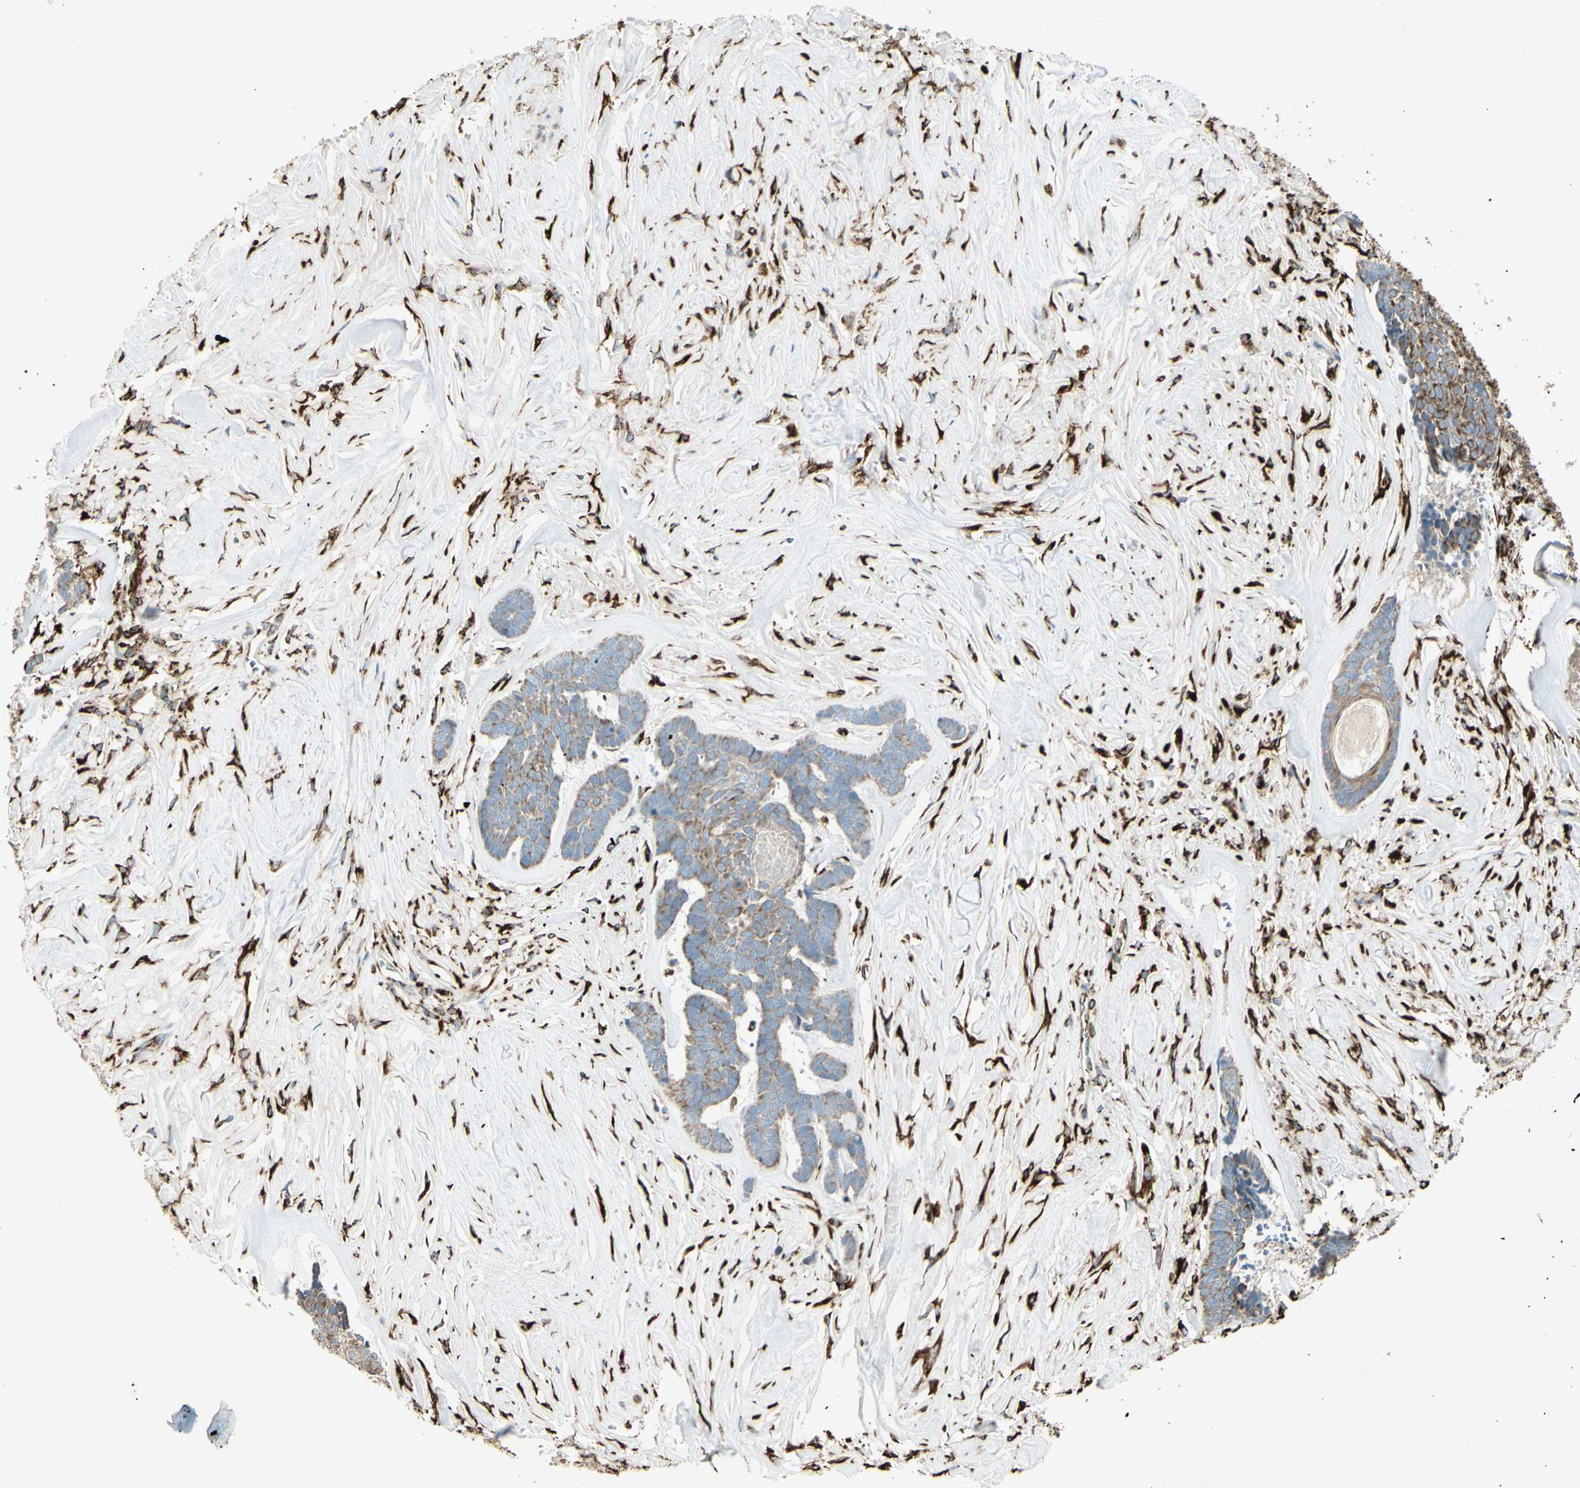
{"staining": {"intensity": "moderate", "quantity": ">75%", "location": "cytoplasmic/membranous"}, "tissue": "skin cancer", "cell_type": "Tumor cells", "image_type": "cancer", "snomed": [{"axis": "morphology", "description": "Basal cell carcinoma"}, {"axis": "topography", "description": "Skin"}], "caption": "High-magnification brightfield microscopy of skin cancer (basal cell carcinoma) stained with DAB (brown) and counterstained with hematoxylin (blue). tumor cells exhibit moderate cytoplasmic/membranous expression is appreciated in about>75% of cells.", "gene": "RRBP1", "patient": {"sex": "male", "age": 84}}